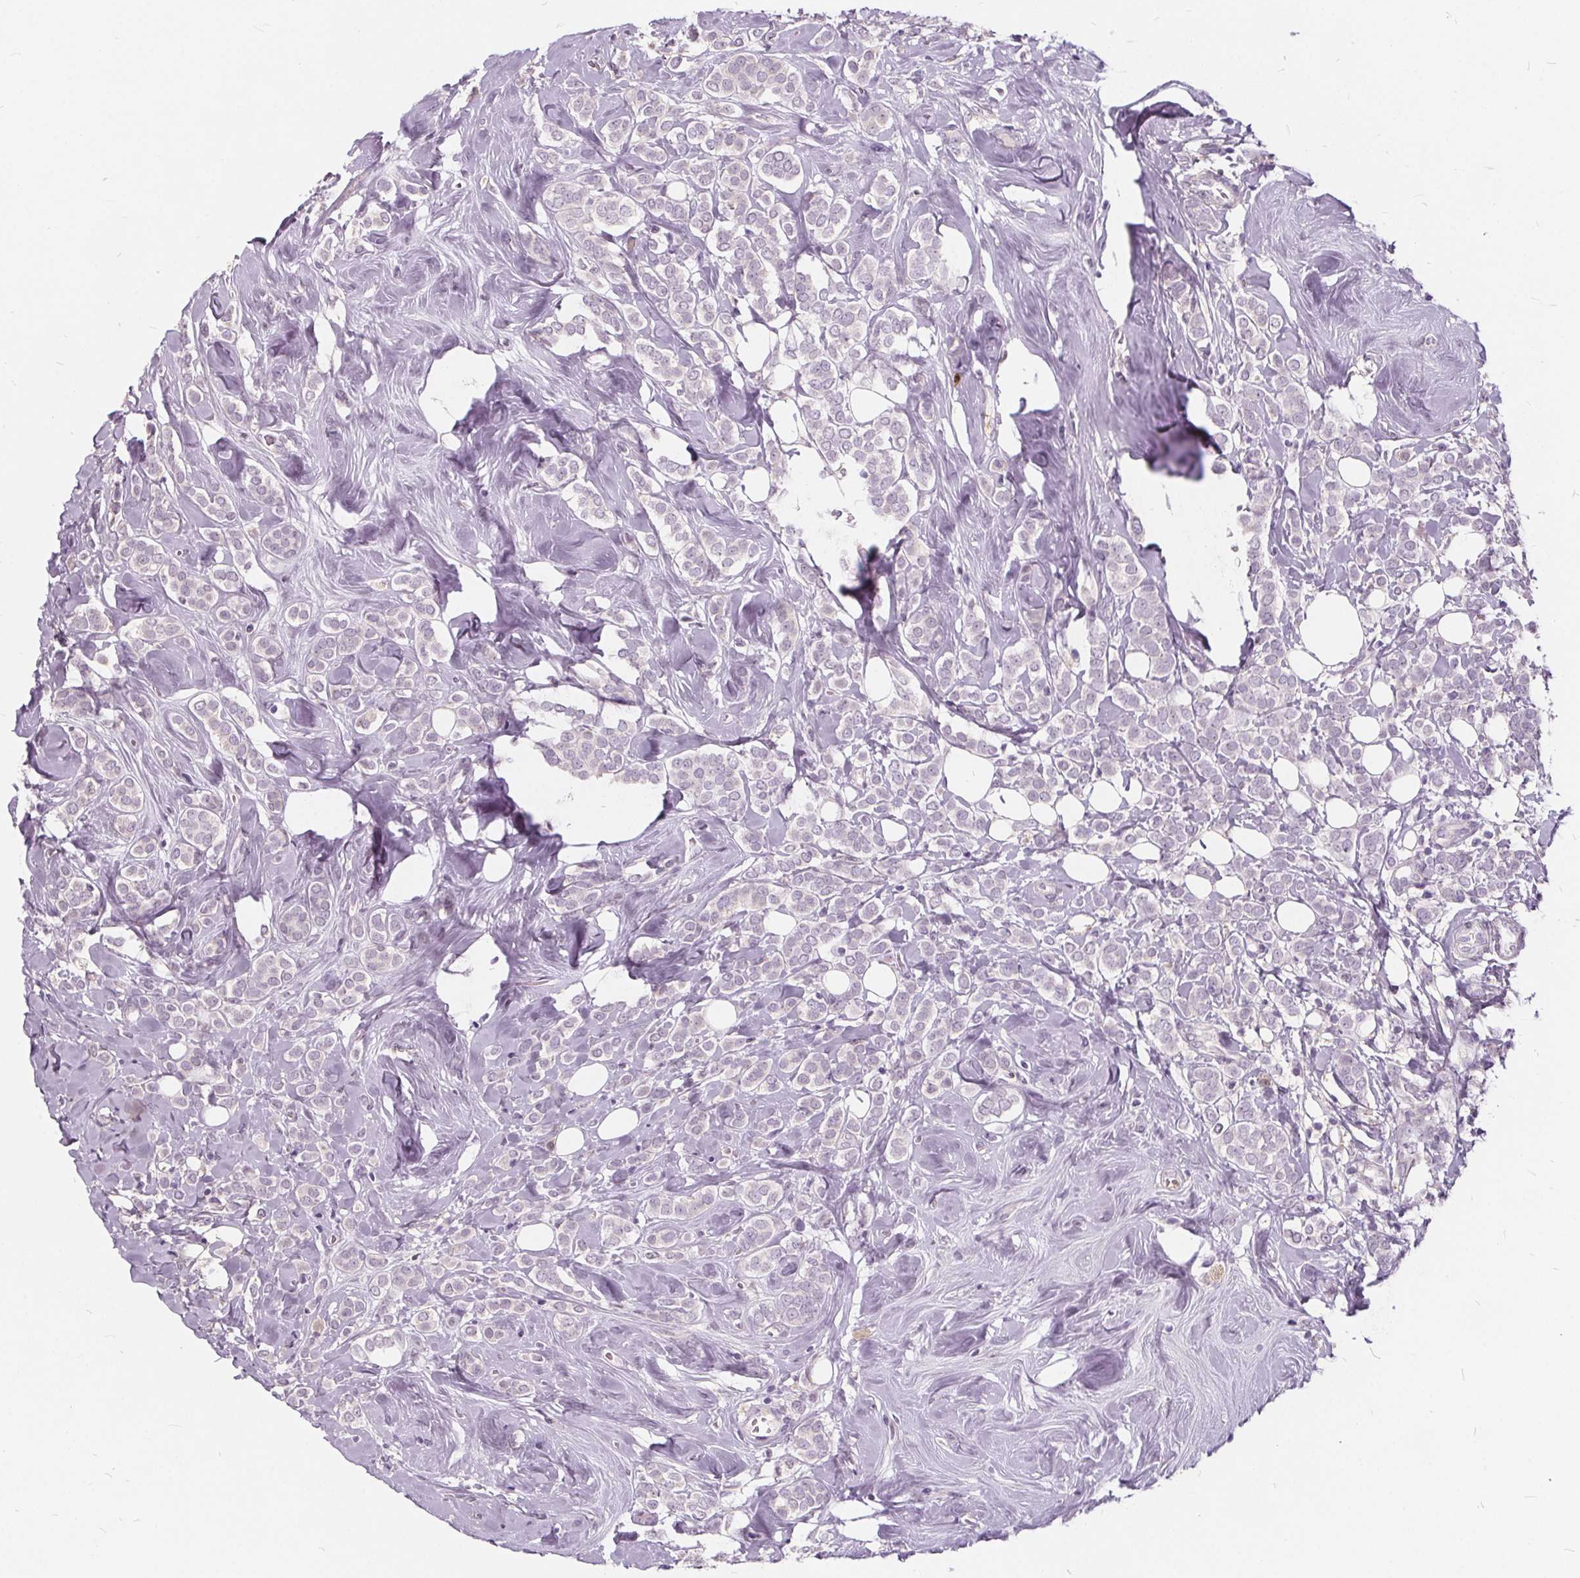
{"staining": {"intensity": "negative", "quantity": "none", "location": "none"}, "tissue": "breast cancer", "cell_type": "Tumor cells", "image_type": "cancer", "snomed": [{"axis": "morphology", "description": "Lobular carcinoma"}, {"axis": "topography", "description": "Breast"}], "caption": "High power microscopy image of an immunohistochemistry (IHC) histopathology image of breast cancer (lobular carcinoma), revealing no significant staining in tumor cells.", "gene": "HAAO", "patient": {"sex": "female", "age": 49}}